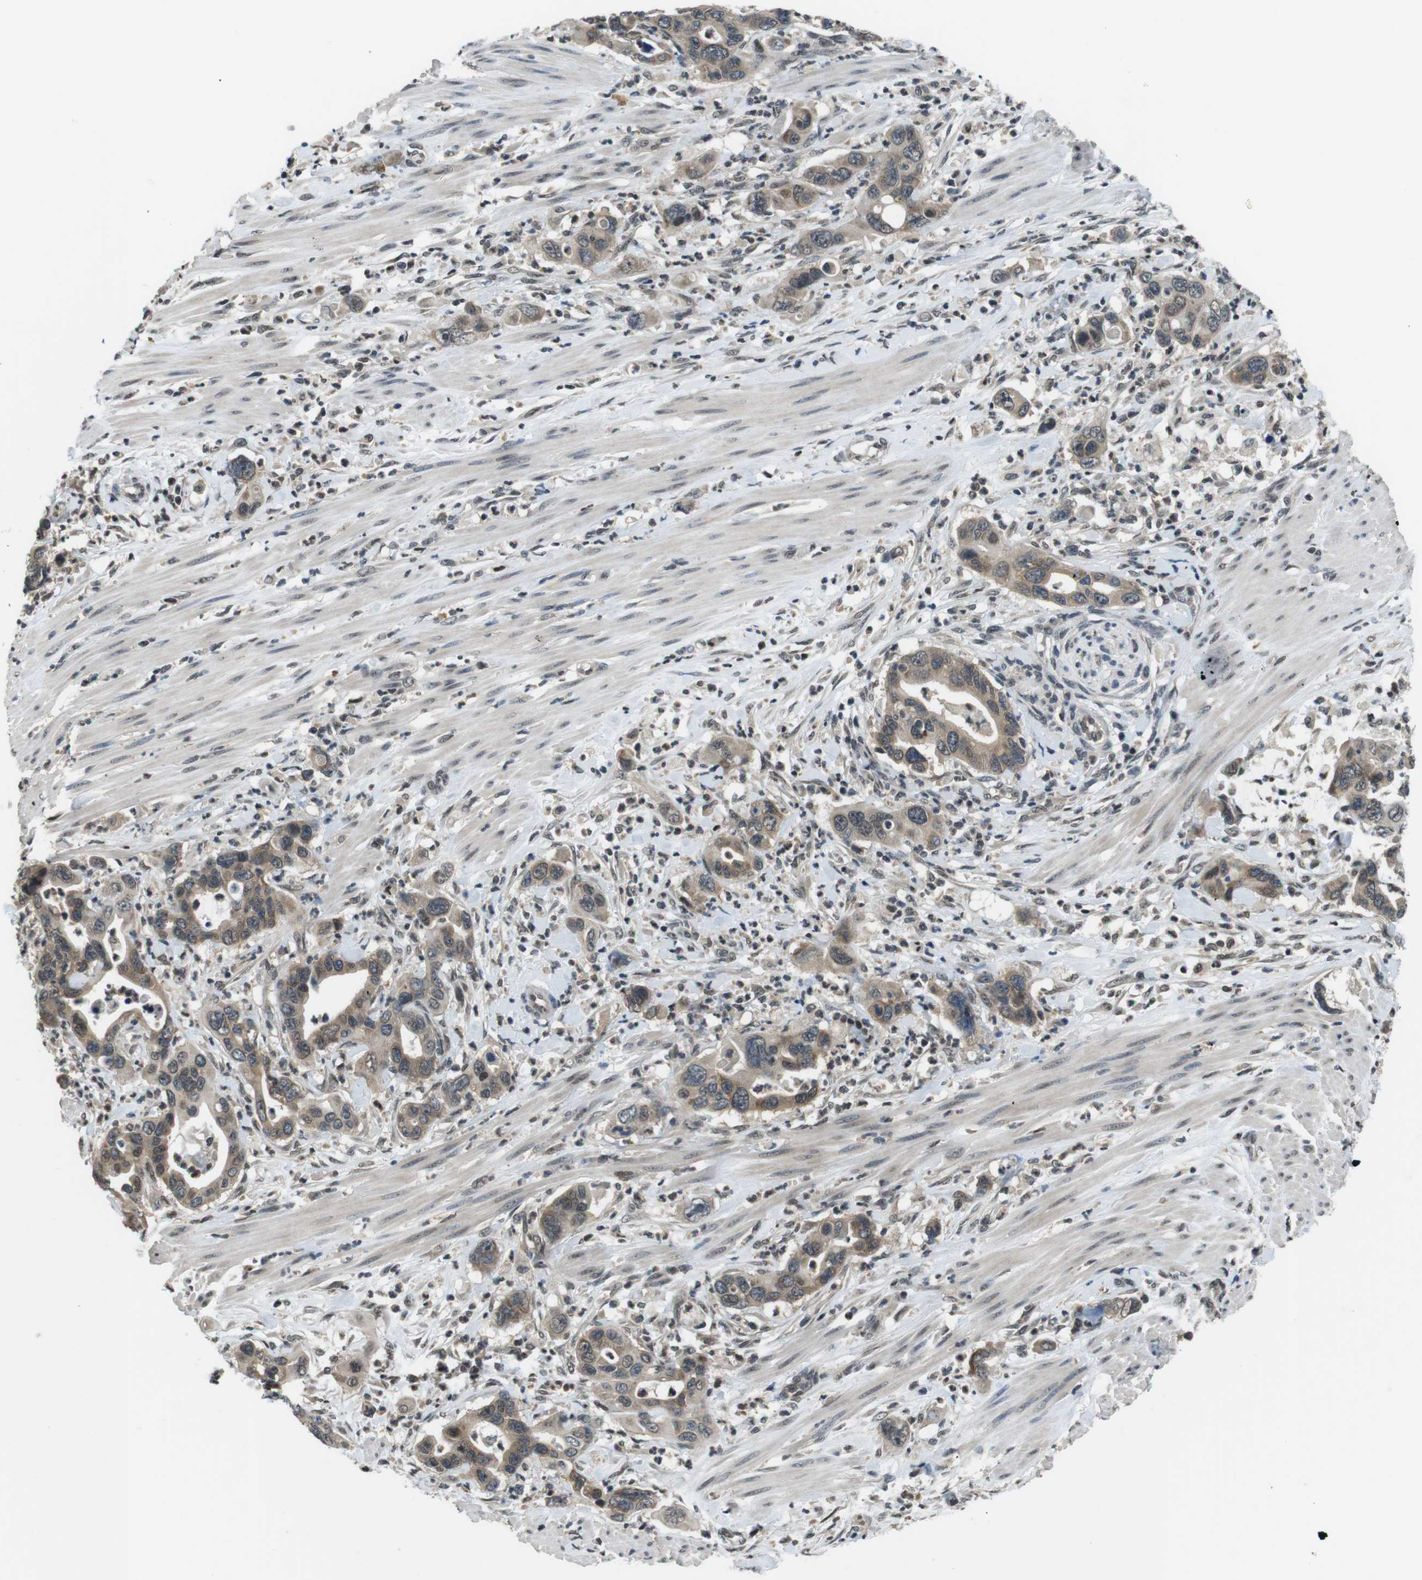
{"staining": {"intensity": "weak", "quantity": ">75%", "location": "cytoplasmic/membranous,nuclear"}, "tissue": "pancreatic cancer", "cell_type": "Tumor cells", "image_type": "cancer", "snomed": [{"axis": "morphology", "description": "Adenocarcinoma, NOS"}, {"axis": "topography", "description": "Pancreas"}], "caption": "Pancreatic cancer (adenocarcinoma) was stained to show a protein in brown. There is low levels of weak cytoplasmic/membranous and nuclear expression in about >75% of tumor cells.", "gene": "NEK4", "patient": {"sex": "female", "age": 71}}